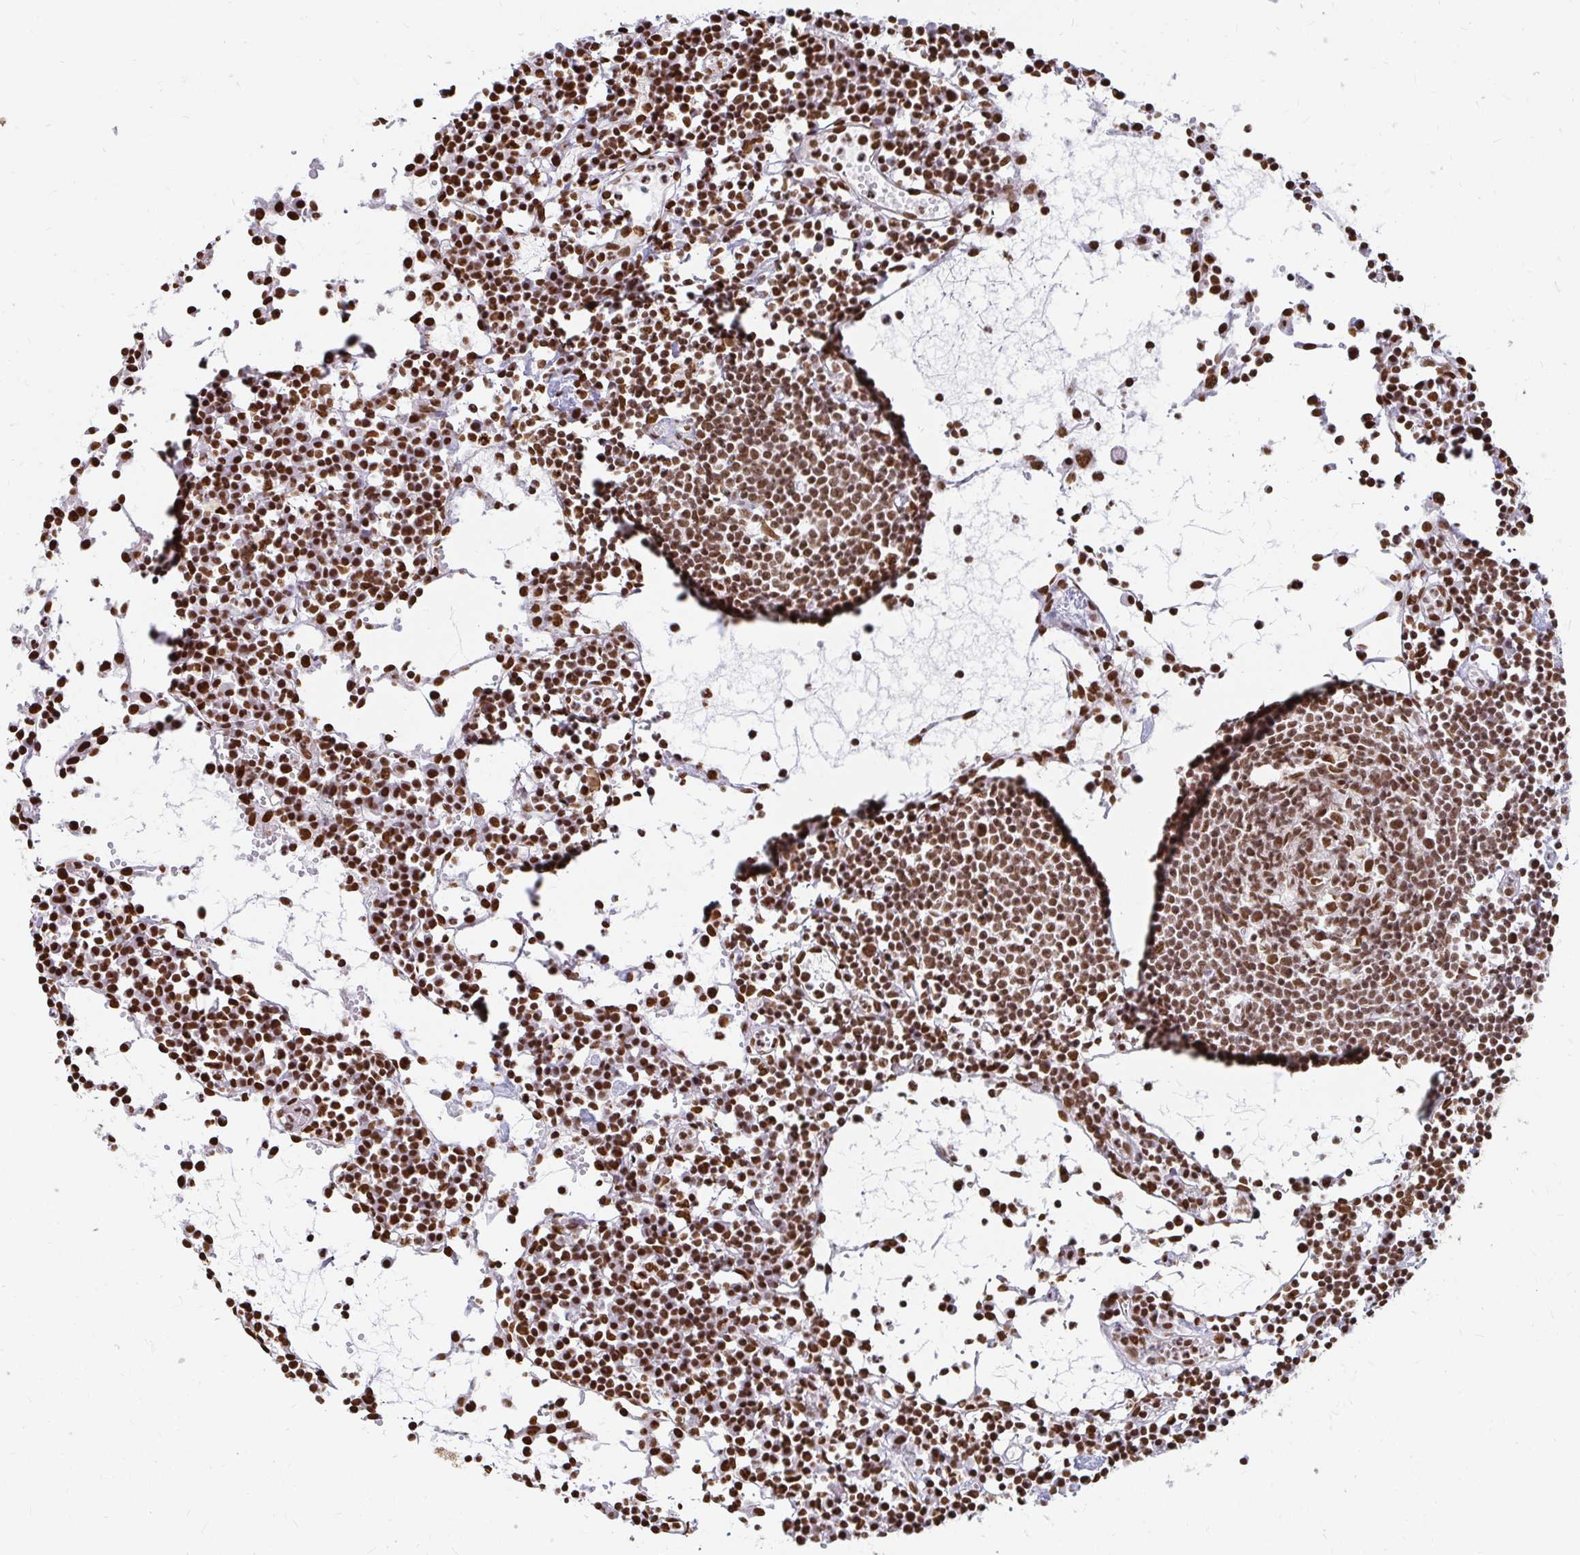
{"staining": {"intensity": "strong", "quantity": ">75%", "location": "nuclear"}, "tissue": "lymph node", "cell_type": "Germinal center cells", "image_type": "normal", "snomed": [{"axis": "morphology", "description": "Normal tissue, NOS"}, {"axis": "topography", "description": "Lymph node"}], "caption": "Immunohistochemistry histopathology image of unremarkable lymph node: lymph node stained using immunohistochemistry (IHC) demonstrates high levels of strong protein expression localized specifically in the nuclear of germinal center cells, appearing as a nuclear brown color.", "gene": "HNRNPU", "patient": {"sex": "female", "age": 78}}